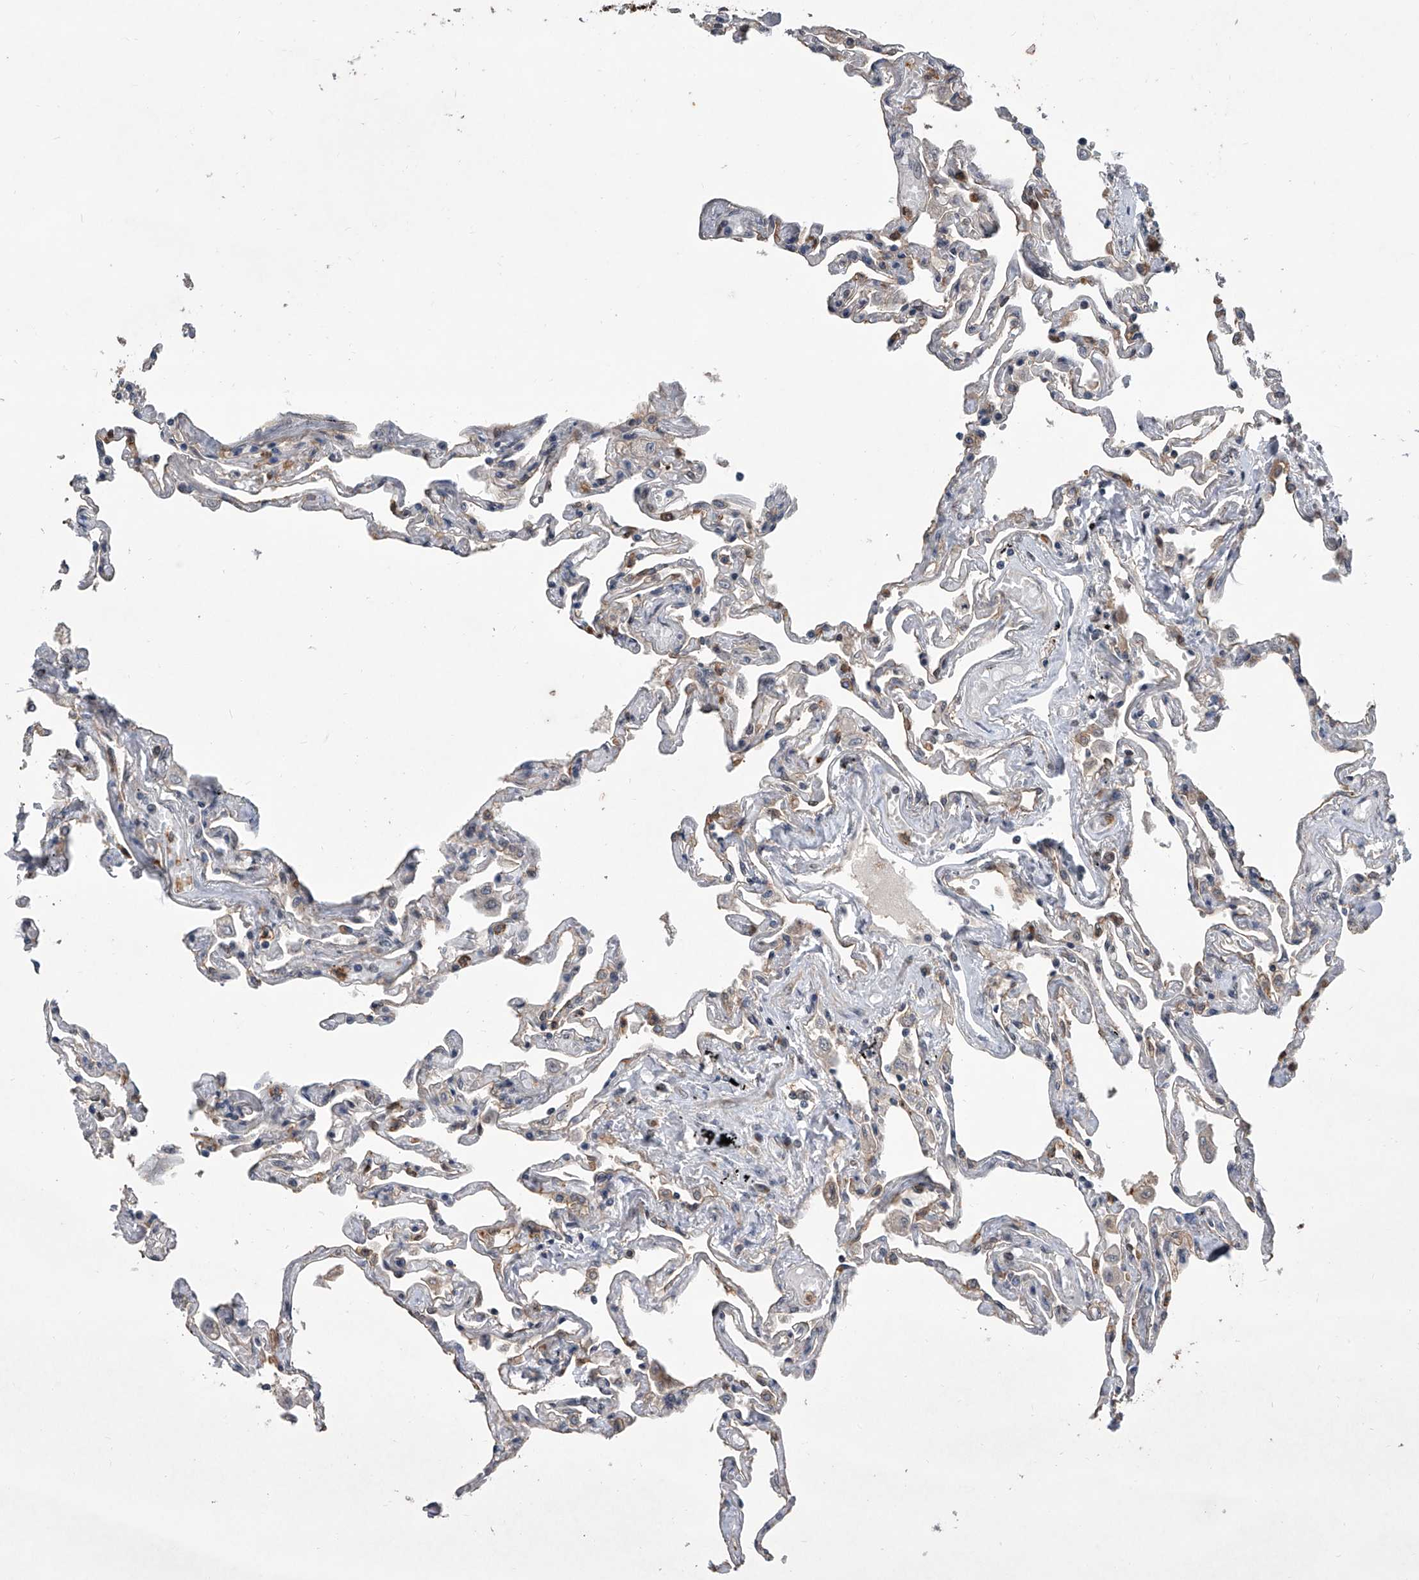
{"staining": {"intensity": "moderate", "quantity": "25%-75%", "location": "cytoplasmic/membranous"}, "tissue": "lung", "cell_type": "Alveolar cells", "image_type": "normal", "snomed": [{"axis": "morphology", "description": "Normal tissue, NOS"}, {"axis": "topography", "description": "Lung"}], "caption": "This histopathology image exhibits immunohistochemistry staining of unremarkable human lung, with medium moderate cytoplasmic/membranous staining in approximately 25%-75% of alveolar cells.", "gene": "BHLHE23", "patient": {"sex": "female", "age": 67}}